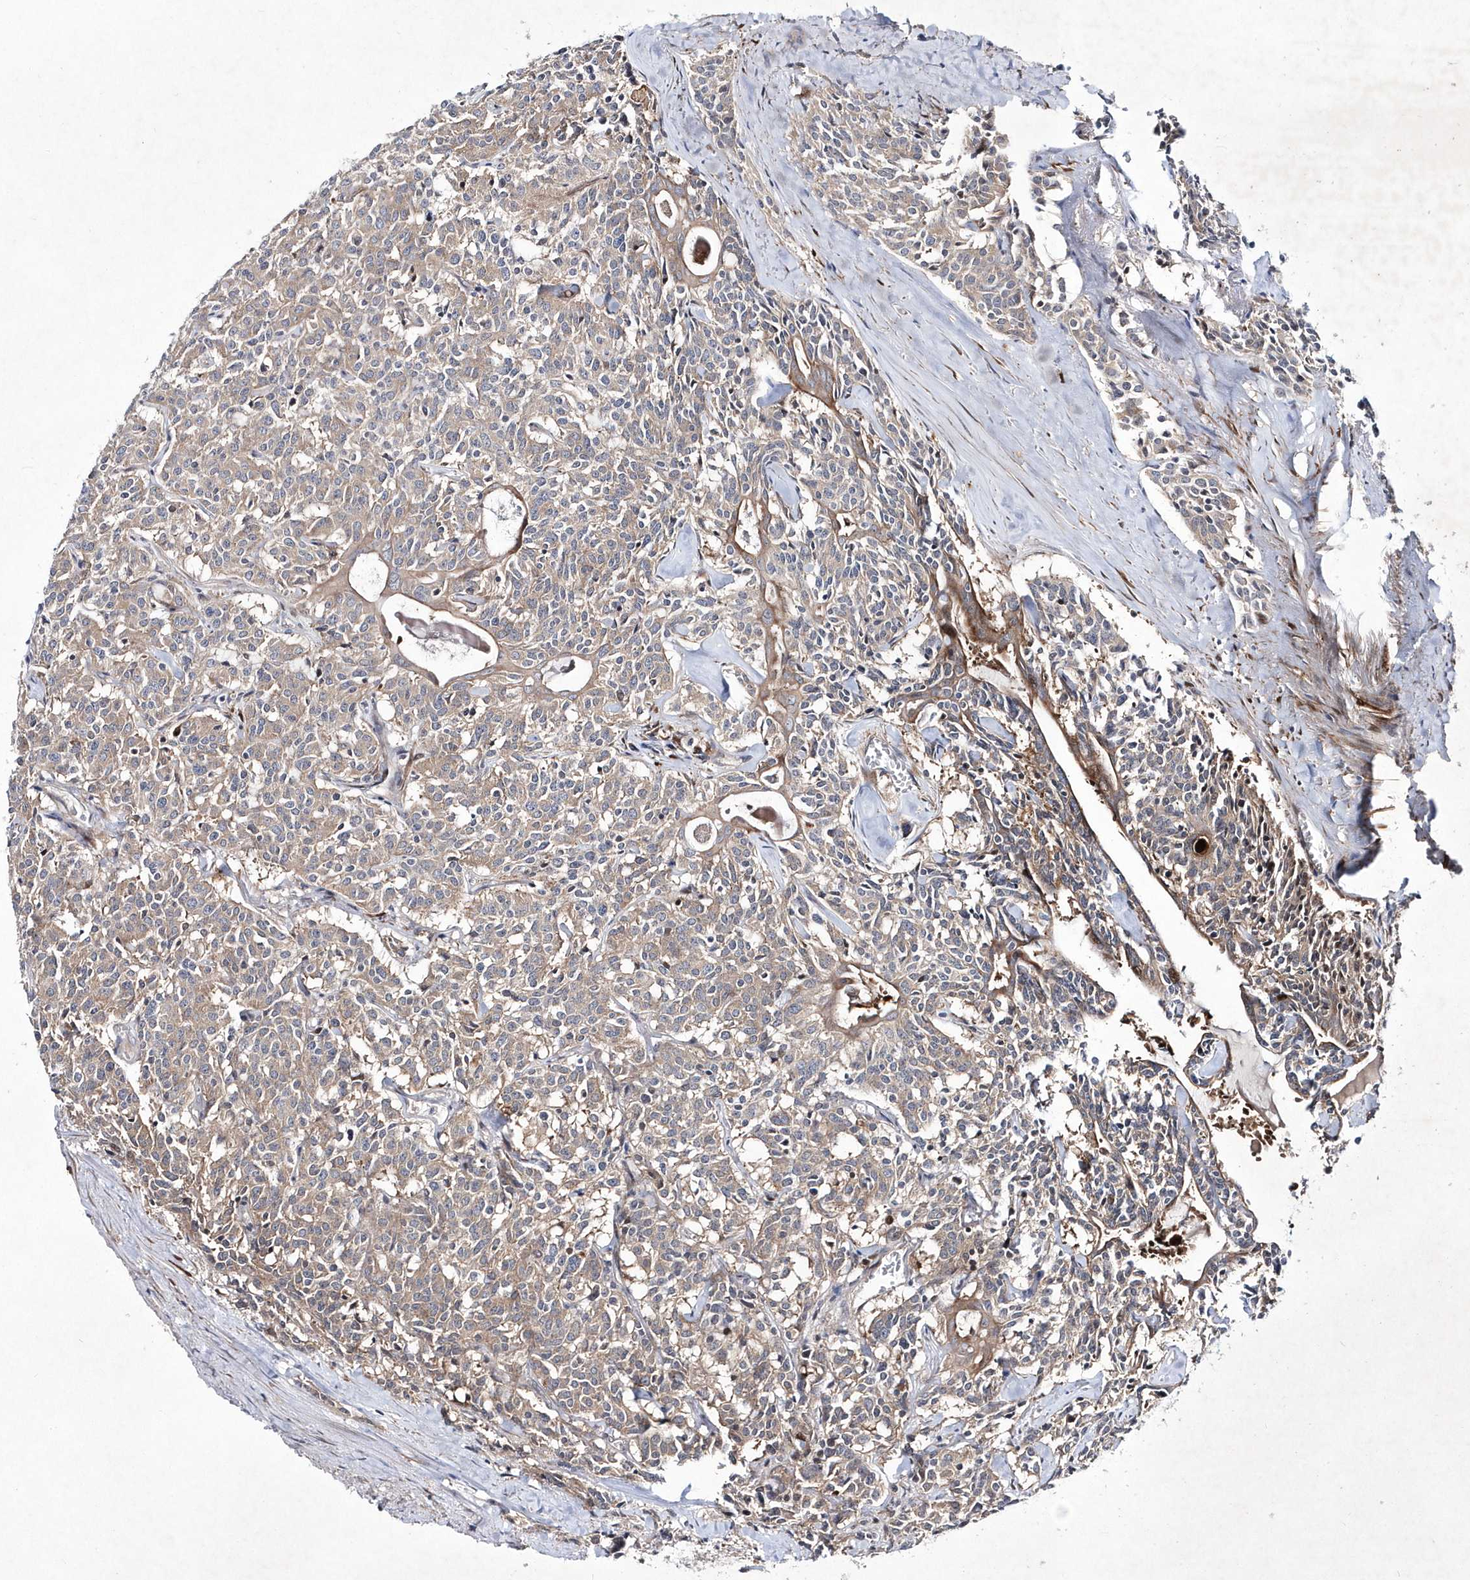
{"staining": {"intensity": "negative", "quantity": "none", "location": "none"}, "tissue": "carcinoid", "cell_type": "Tumor cells", "image_type": "cancer", "snomed": [{"axis": "morphology", "description": "Carcinoid, malignant, NOS"}, {"axis": "topography", "description": "Lung"}], "caption": "Immunohistochemistry (IHC) photomicrograph of neoplastic tissue: human carcinoid (malignant) stained with DAB reveals no significant protein staining in tumor cells.", "gene": "DSPP", "patient": {"sex": "female", "age": 46}}